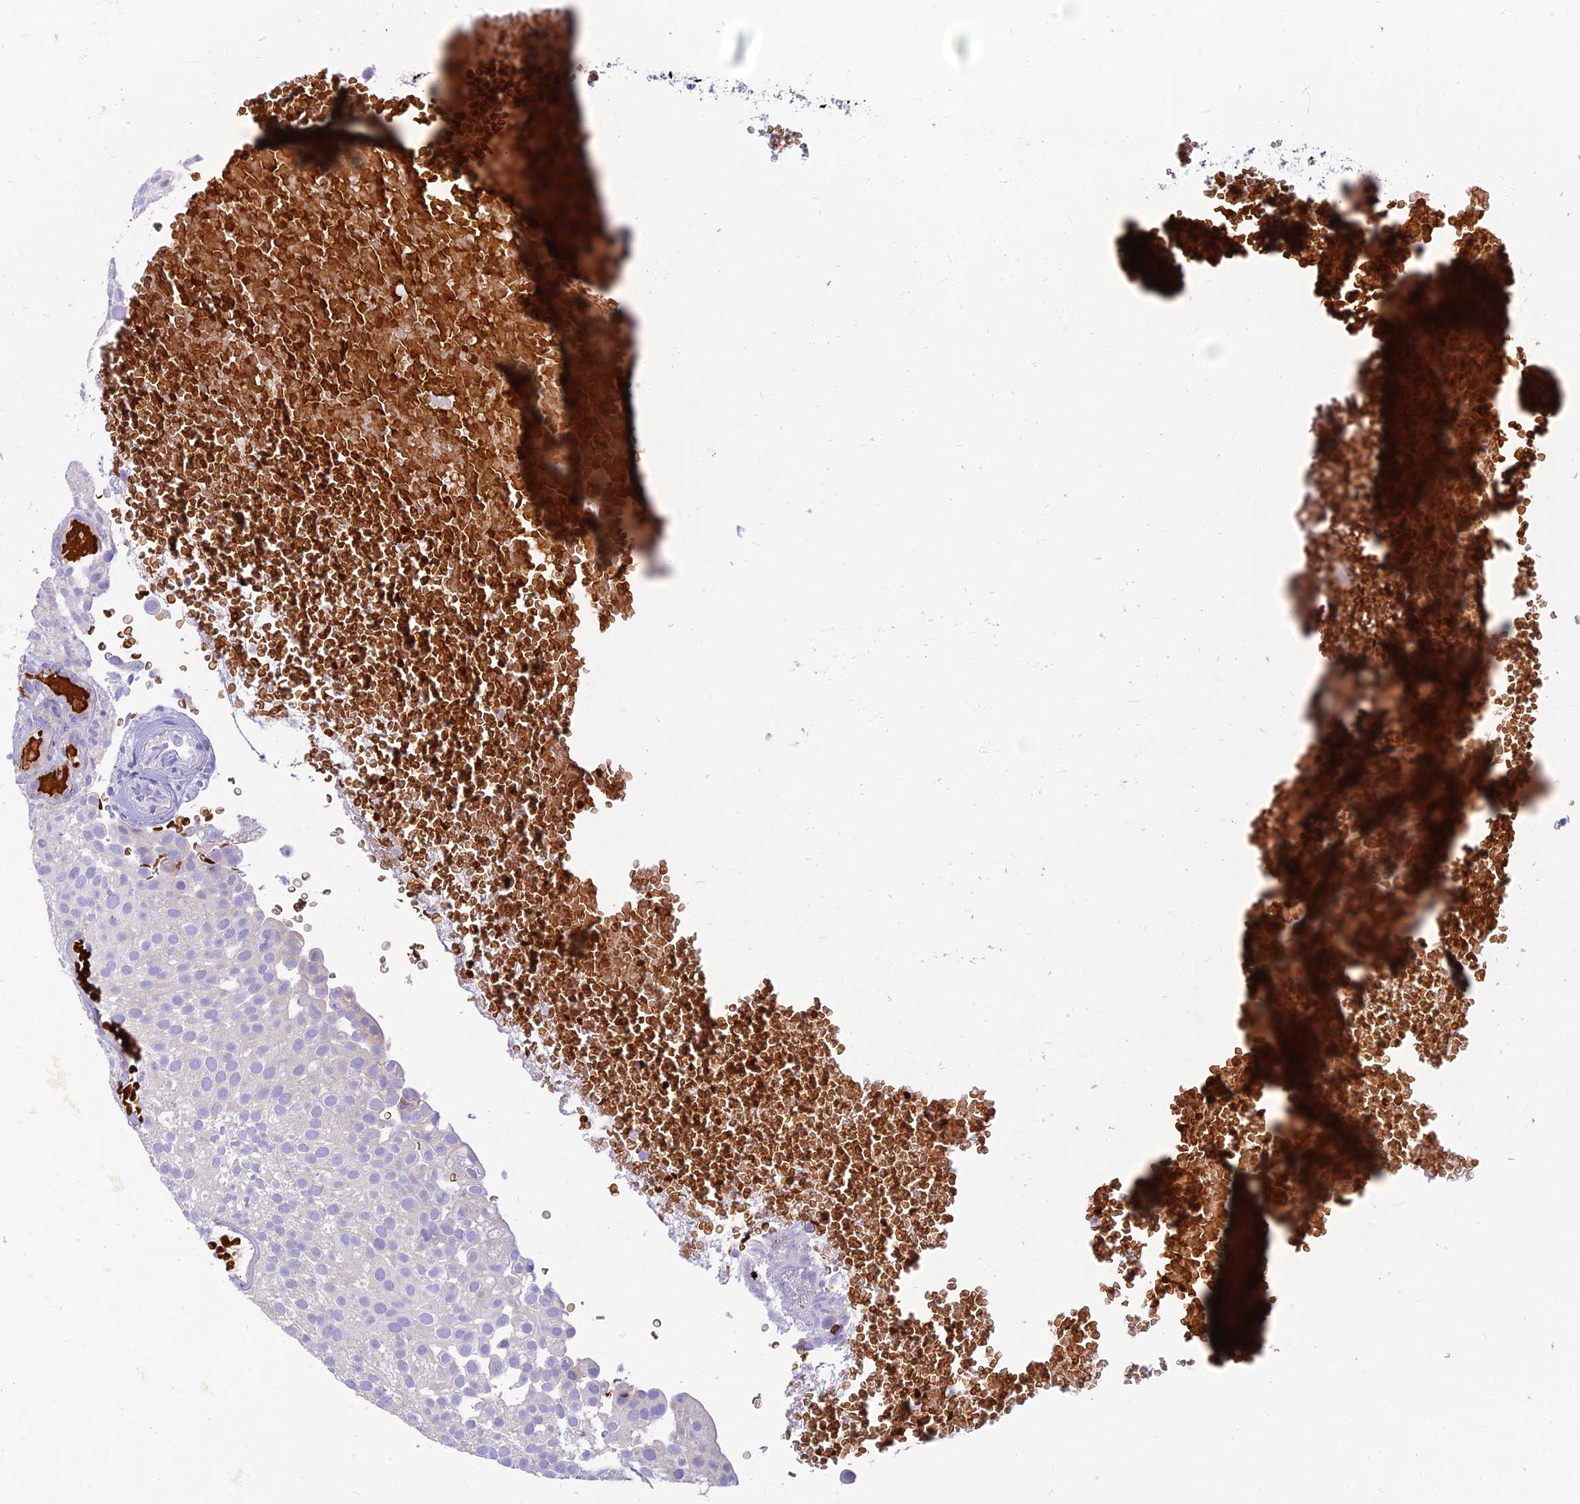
{"staining": {"intensity": "negative", "quantity": "none", "location": "none"}, "tissue": "urothelial cancer", "cell_type": "Tumor cells", "image_type": "cancer", "snomed": [{"axis": "morphology", "description": "Urothelial carcinoma, Low grade"}, {"axis": "topography", "description": "Urinary bladder"}], "caption": "DAB immunohistochemical staining of human urothelial cancer shows no significant positivity in tumor cells.", "gene": "CLIP4", "patient": {"sex": "male", "age": 78}}